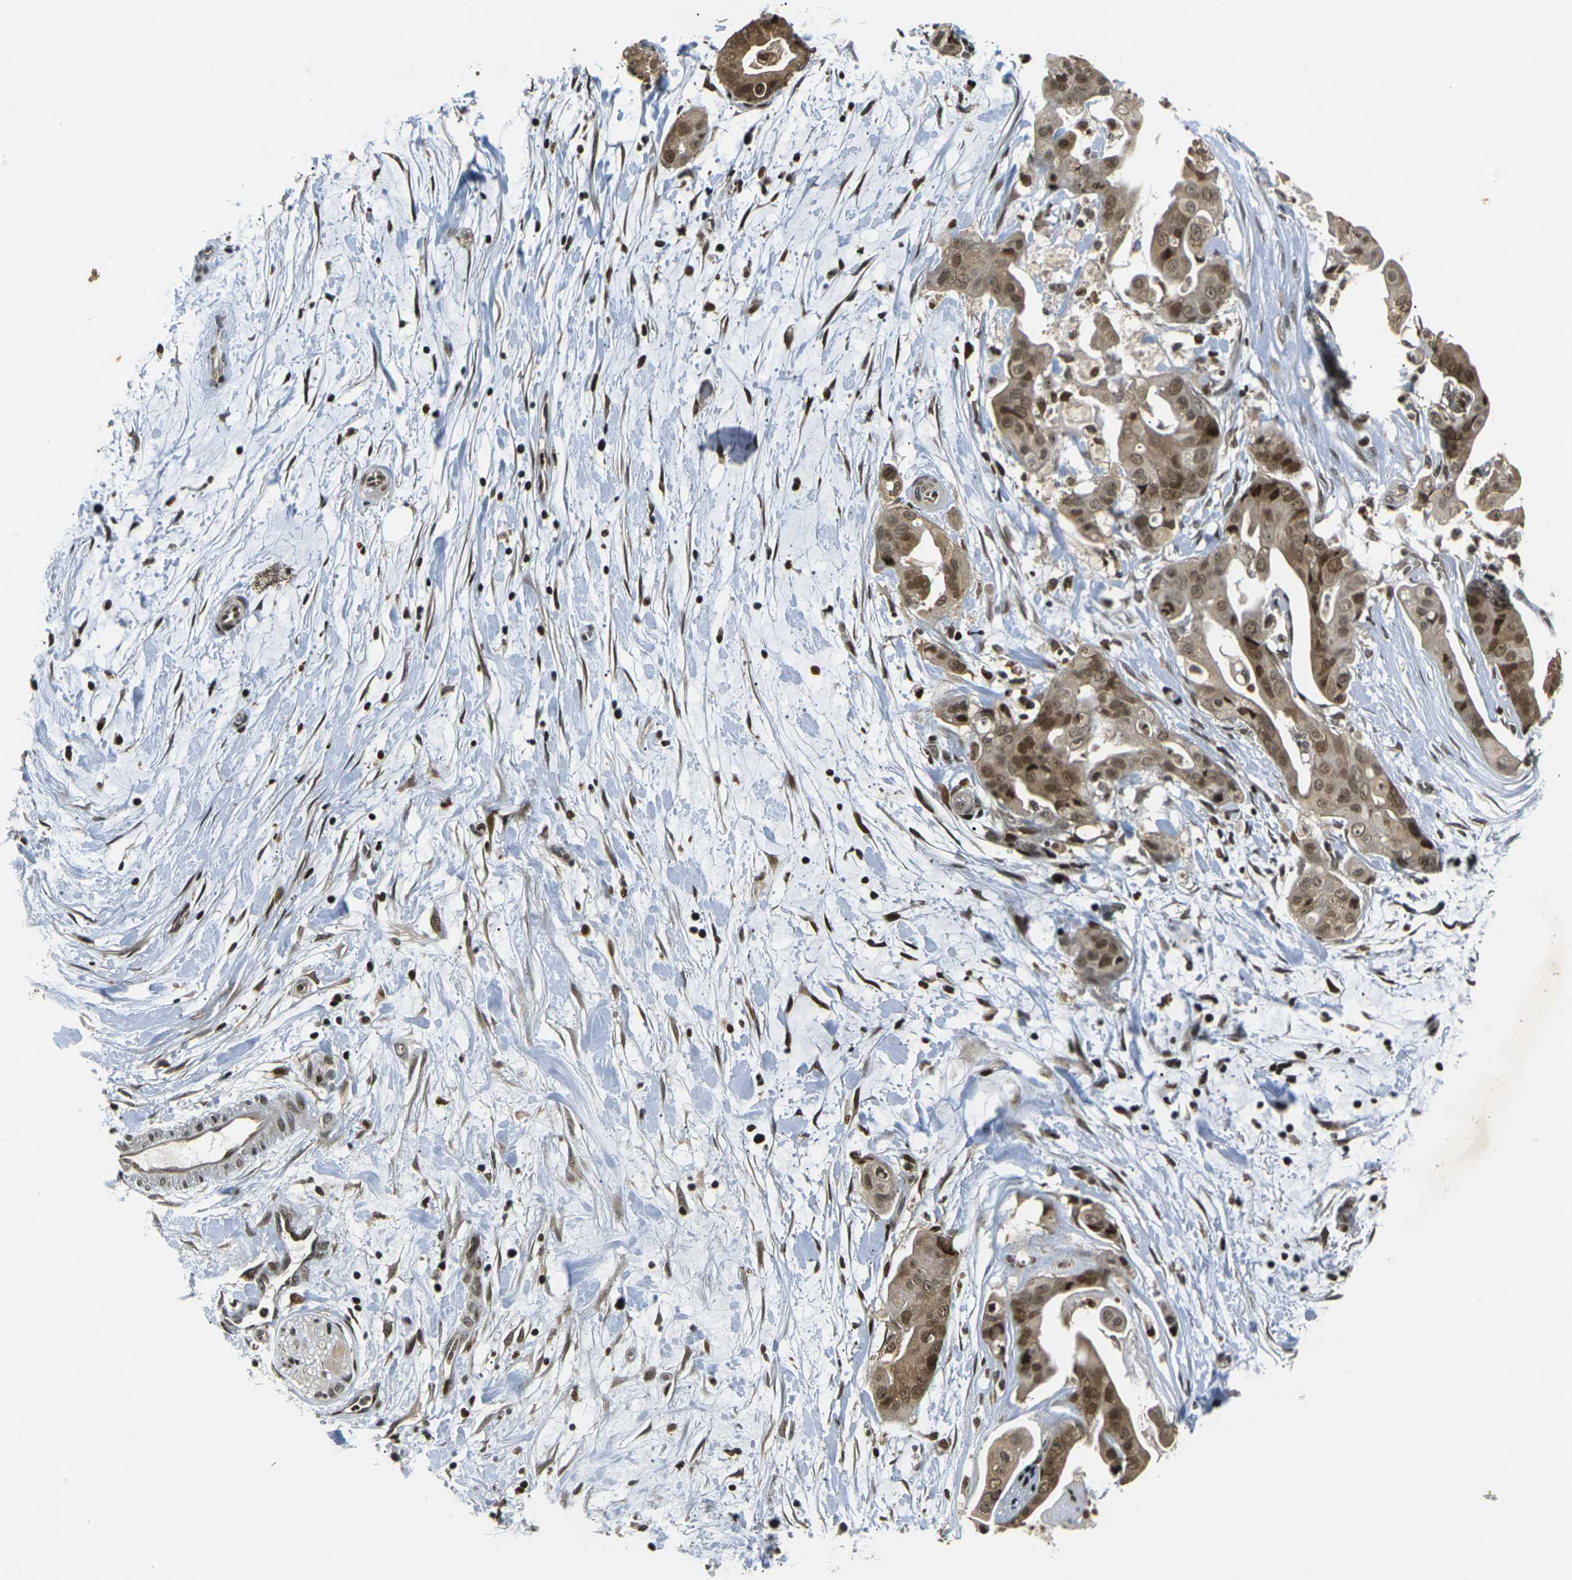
{"staining": {"intensity": "moderate", "quantity": ">75%", "location": "cytoplasmic/membranous,nuclear"}, "tissue": "pancreatic cancer", "cell_type": "Tumor cells", "image_type": "cancer", "snomed": [{"axis": "morphology", "description": "Adenocarcinoma, NOS"}, {"axis": "topography", "description": "Pancreas"}], "caption": "Moderate cytoplasmic/membranous and nuclear positivity for a protein is appreciated in about >75% of tumor cells of pancreatic cancer (adenocarcinoma) using immunohistochemistry (IHC).", "gene": "ACTL6A", "patient": {"sex": "female", "age": 75}}